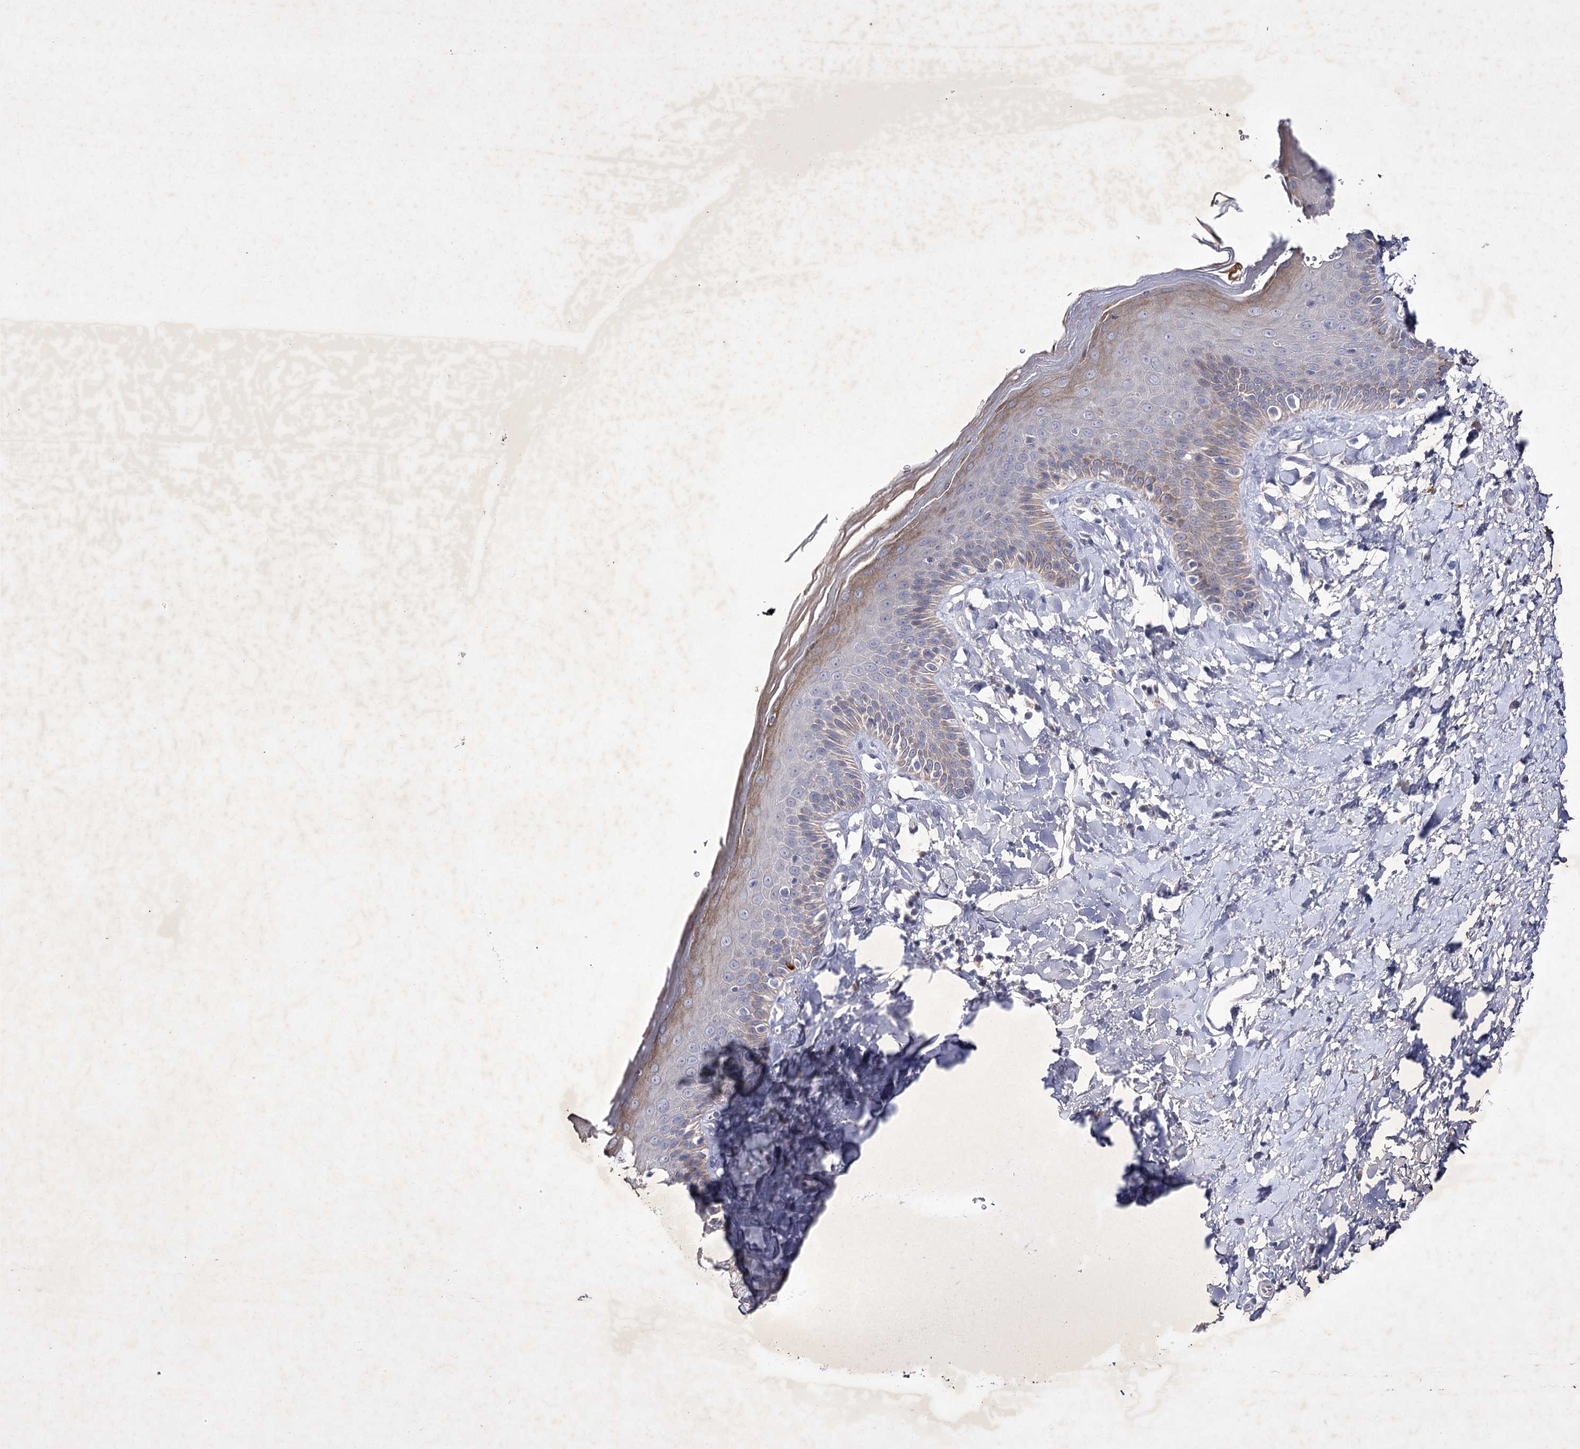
{"staining": {"intensity": "weak", "quantity": "<25%", "location": "cytoplasmic/membranous"}, "tissue": "skin", "cell_type": "Epidermal cells", "image_type": "normal", "snomed": [{"axis": "morphology", "description": "Normal tissue, NOS"}, {"axis": "topography", "description": "Anal"}], "caption": "The photomicrograph shows no significant expression in epidermal cells of skin.", "gene": "COX15", "patient": {"sex": "male", "age": 69}}